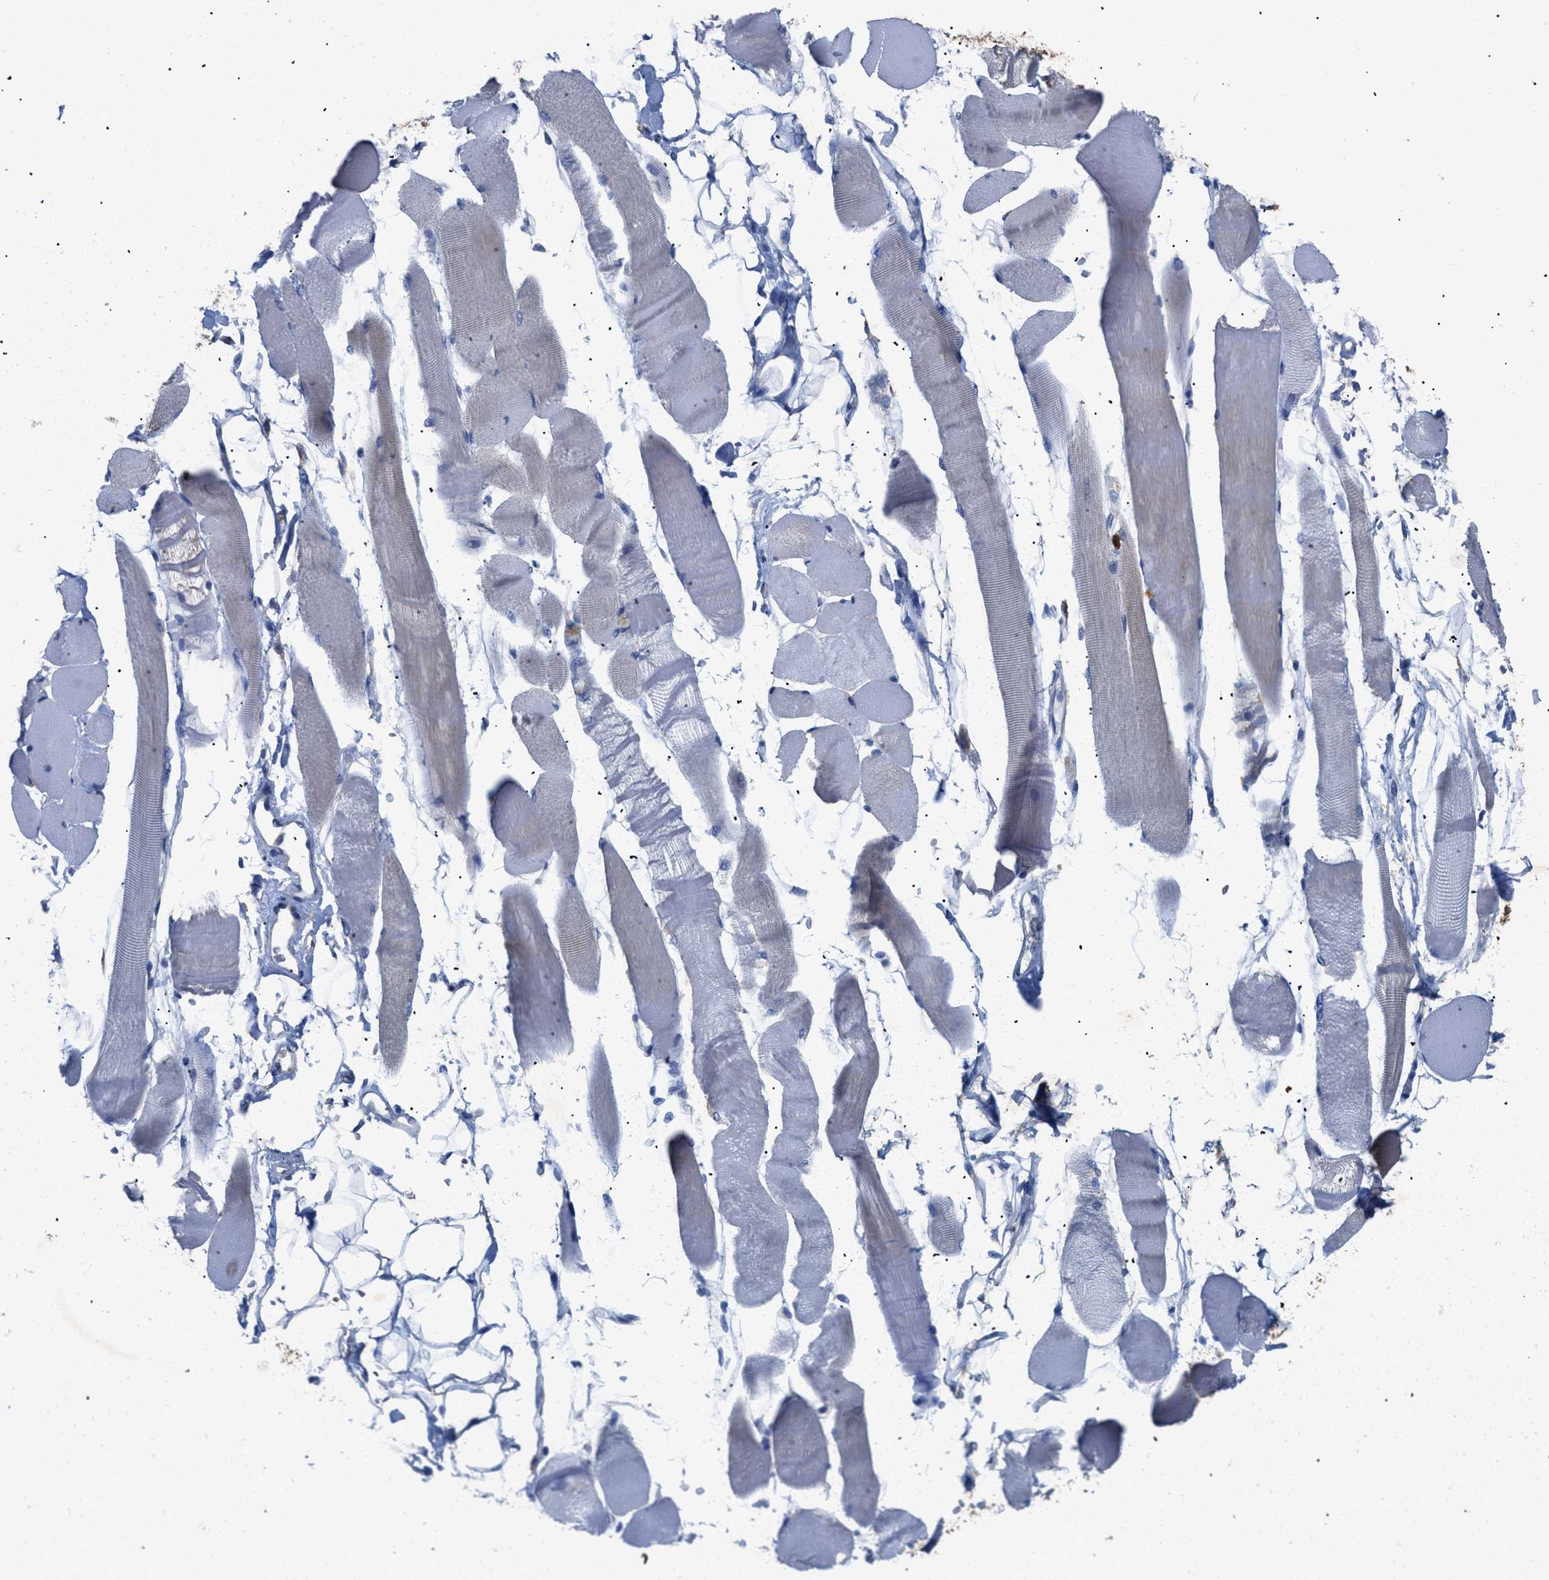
{"staining": {"intensity": "weak", "quantity": "25%-75%", "location": "cytoplasmic/membranous"}, "tissue": "skeletal muscle", "cell_type": "Myocytes", "image_type": "normal", "snomed": [{"axis": "morphology", "description": "Normal tissue, NOS"}, {"axis": "topography", "description": "Skeletal muscle"}, {"axis": "topography", "description": "Peripheral nerve tissue"}], "caption": "Immunohistochemical staining of unremarkable human skeletal muscle reveals weak cytoplasmic/membranous protein staining in approximately 25%-75% of myocytes.", "gene": "SLC50A1", "patient": {"sex": "female", "age": 84}}